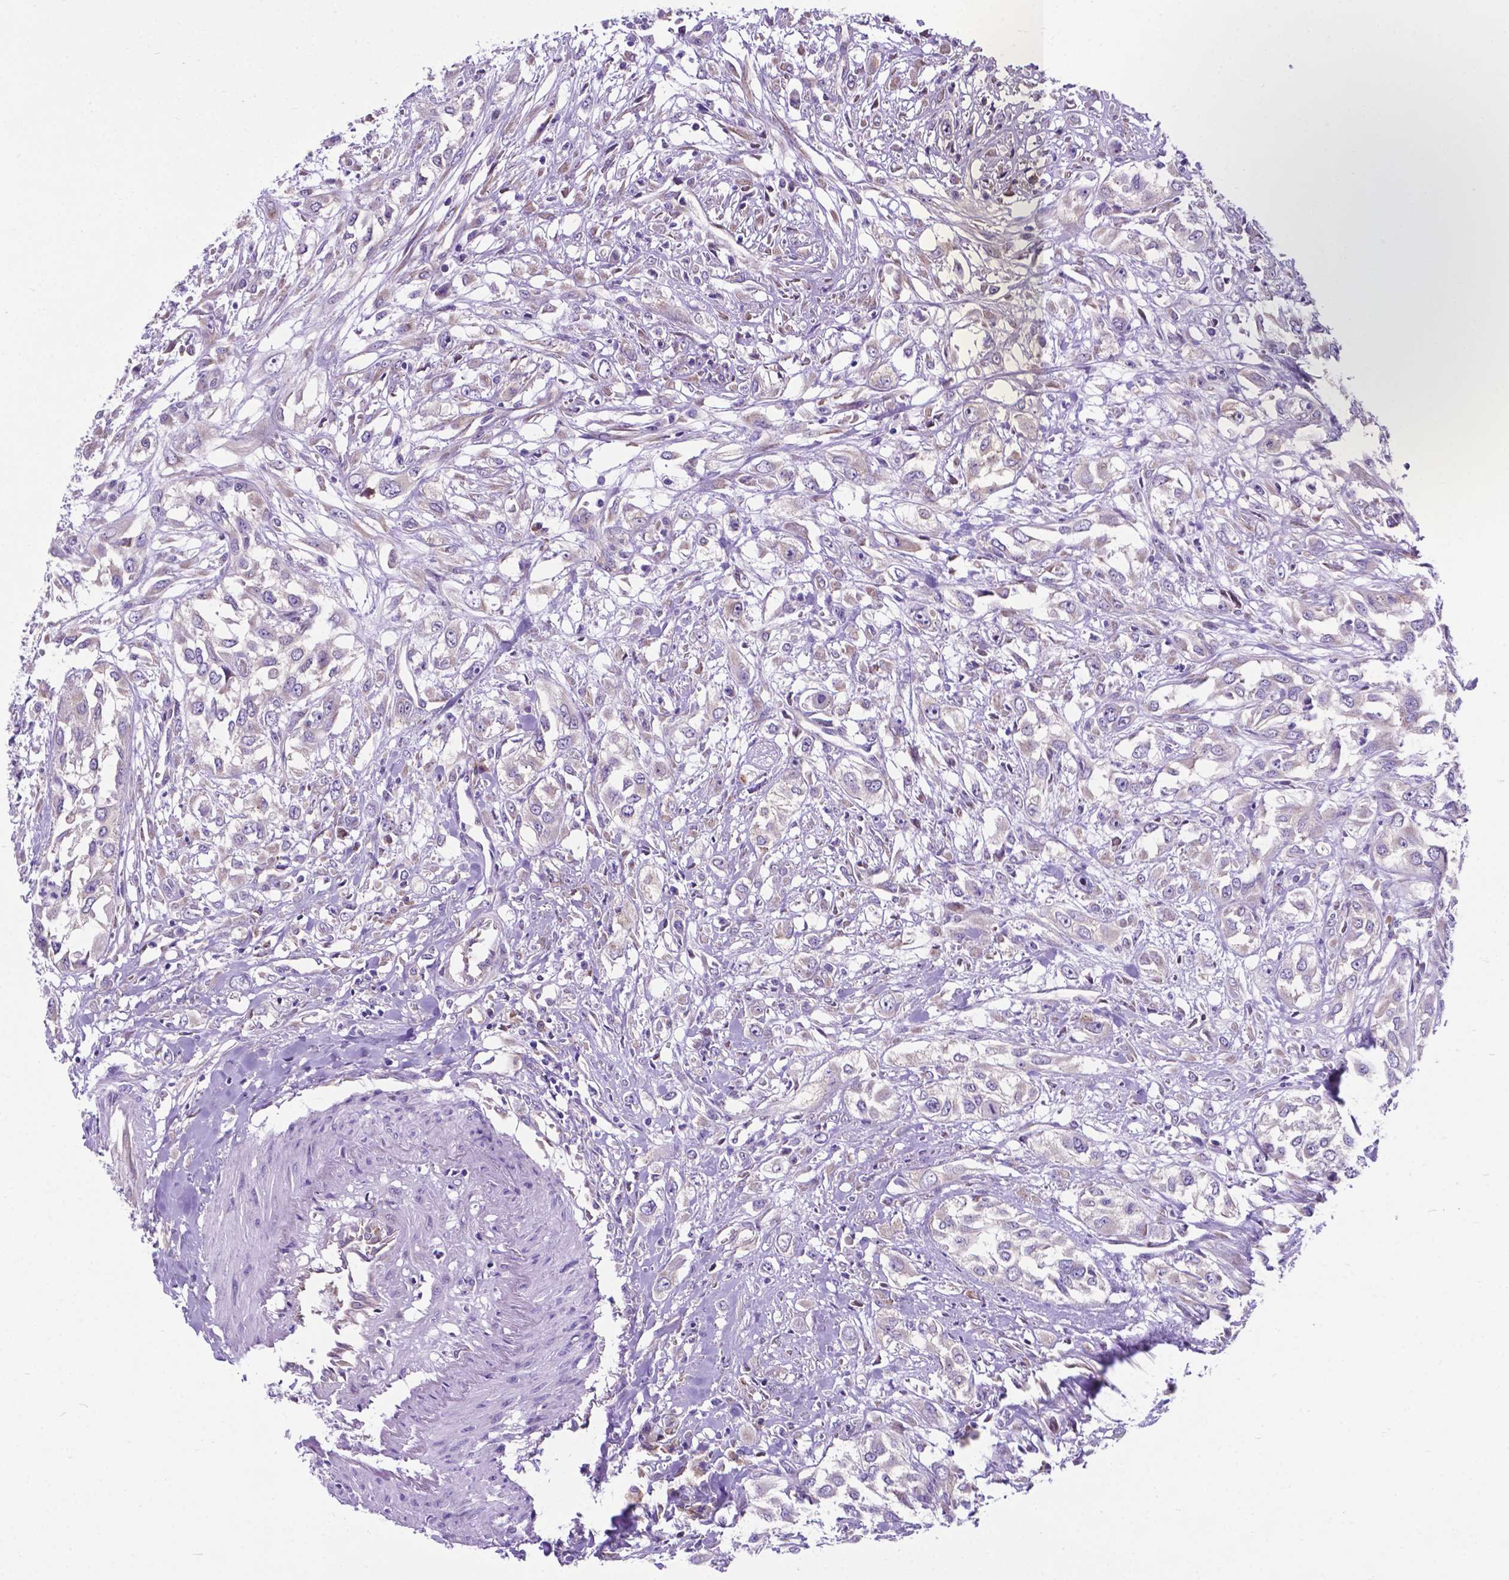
{"staining": {"intensity": "weak", "quantity": ">75%", "location": "cytoplasmic/membranous"}, "tissue": "urothelial cancer", "cell_type": "Tumor cells", "image_type": "cancer", "snomed": [{"axis": "morphology", "description": "Urothelial carcinoma, High grade"}, {"axis": "topography", "description": "Urinary bladder"}], "caption": "Human urothelial cancer stained with a protein marker exhibits weak staining in tumor cells.", "gene": "RPL6", "patient": {"sex": "male", "age": 67}}